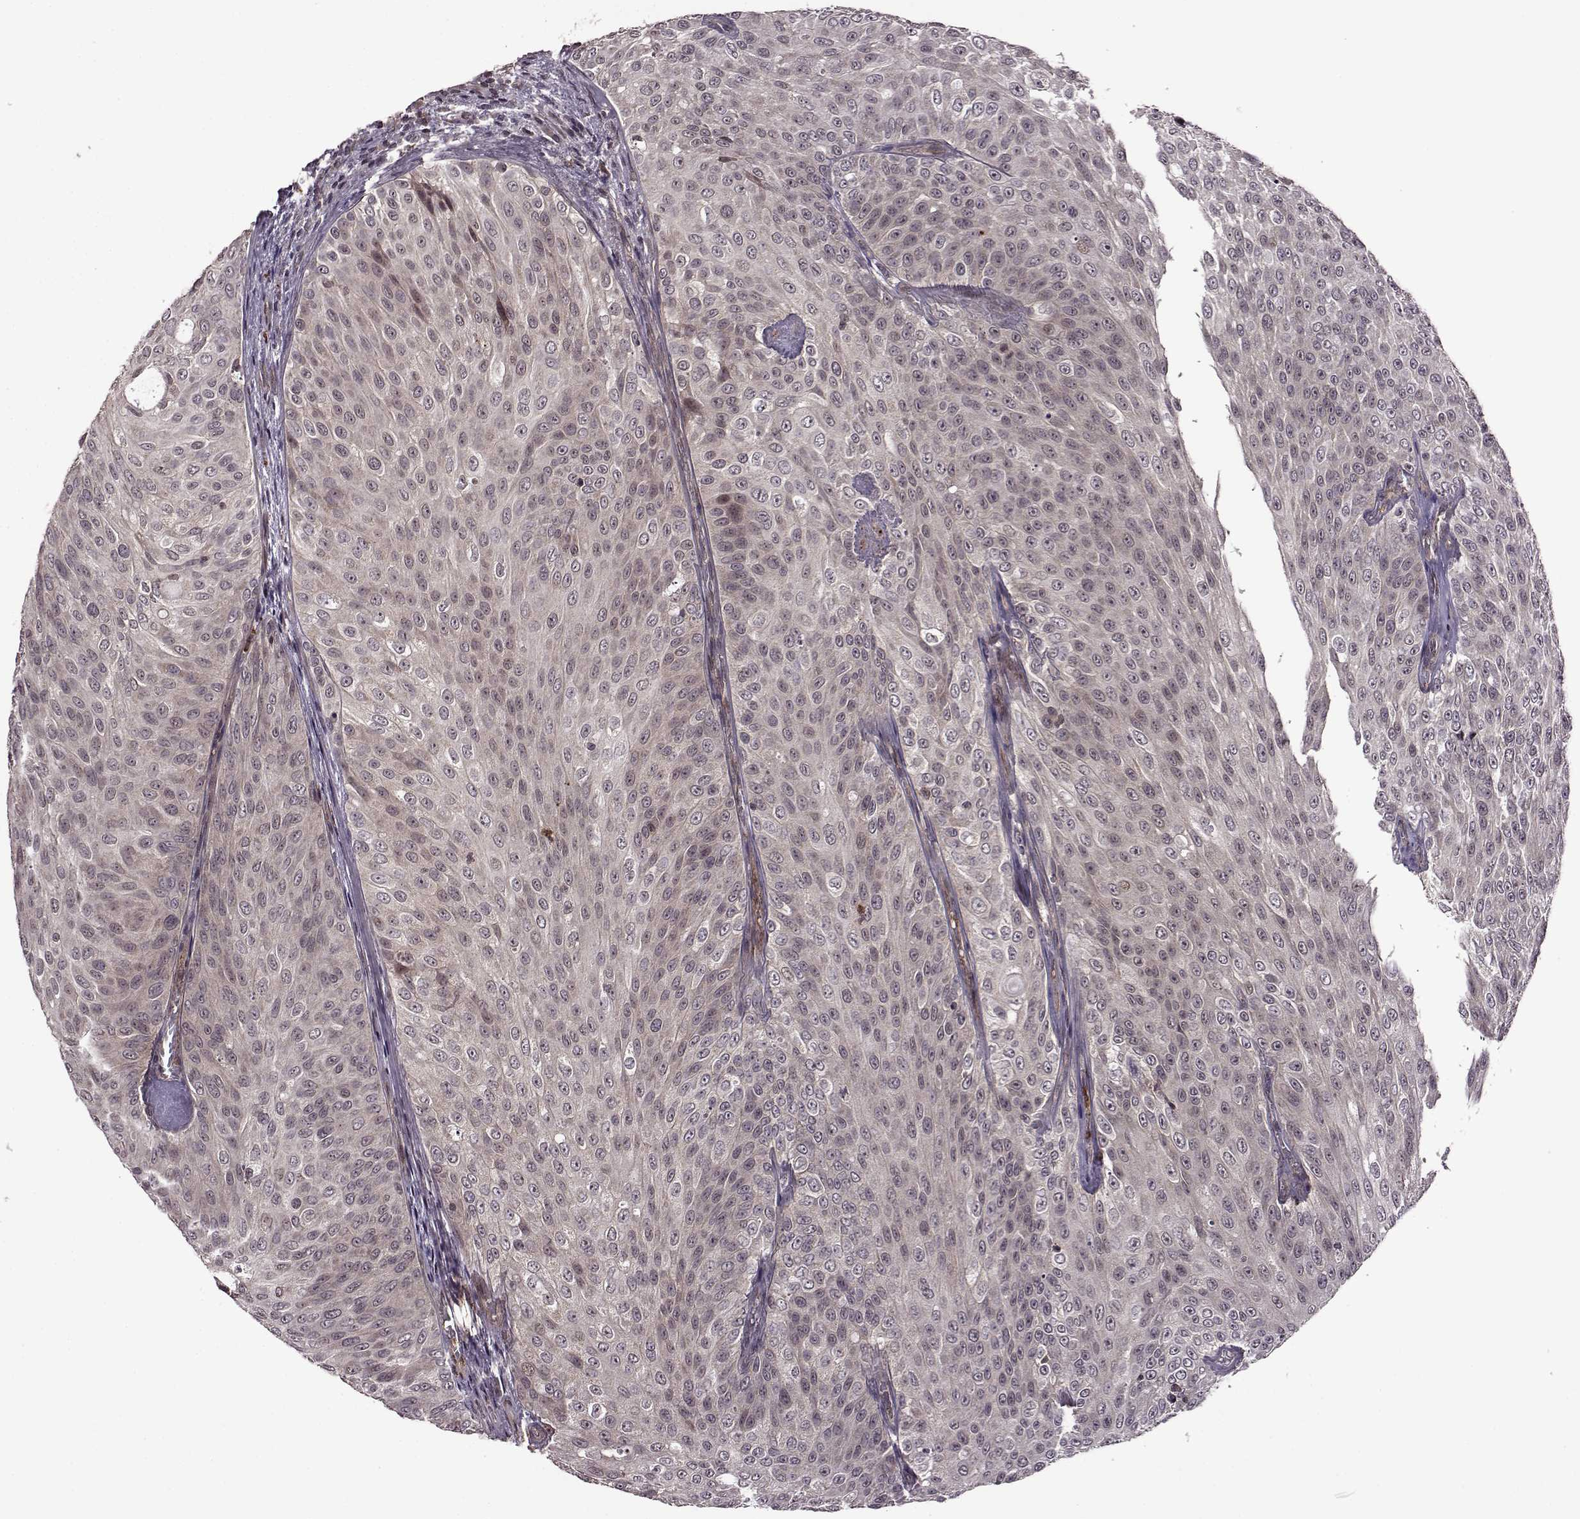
{"staining": {"intensity": "weak", "quantity": "25%-75%", "location": "cytoplasmic/membranous"}, "tissue": "urothelial cancer", "cell_type": "Tumor cells", "image_type": "cancer", "snomed": [{"axis": "morphology", "description": "Urothelial carcinoma, Low grade"}, {"axis": "topography", "description": "Ureter, NOS"}, {"axis": "topography", "description": "Urinary bladder"}], "caption": "Protein analysis of urothelial cancer tissue demonstrates weak cytoplasmic/membranous staining in approximately 25%-75% of tumor cells.", "gene": "TRMU", "patient": {"sex": "male", "age": 78}}